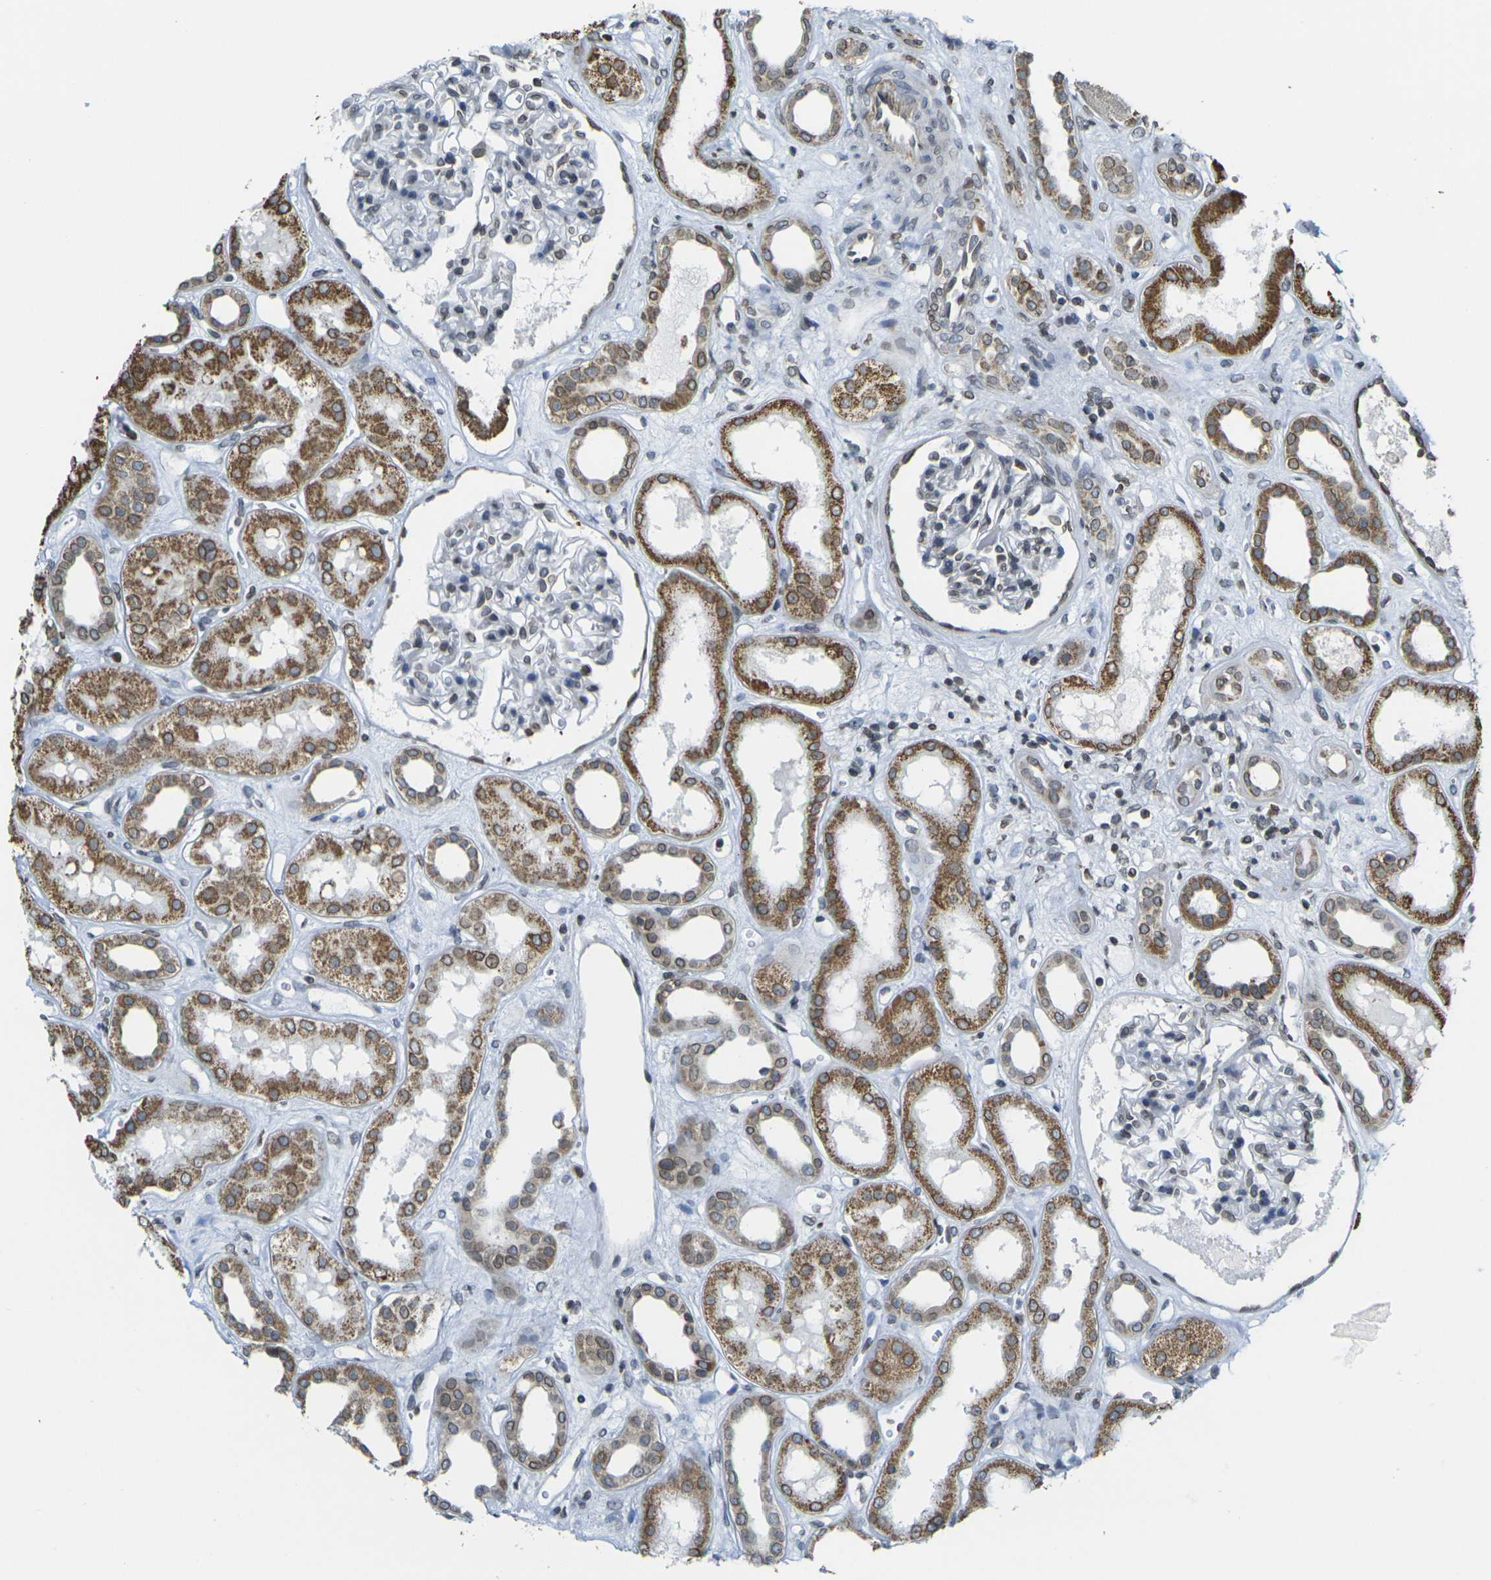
{"staining": {"intensity": "moderate", "quantity": "25%-75%", "location": "cytoplasmic/membranous,nuclear"}, "tissue": "kidney", "cell_type": "Cells in glomeruli", "image_type": "normal", "snomed": [{"axis": "morphology", "description": "Normal tissue, NOS"}, {"axis": "topography", "description": "Kidney"}], "caption": "Immunohistochemical staining of benign kidney exhibits moderate cytoplasmic/membranous,nuclear protein positivity in about 25%-75% of cells in glomeruli.", "gene": "BRDT", "patient": {"sex": "male", "age": 59}}